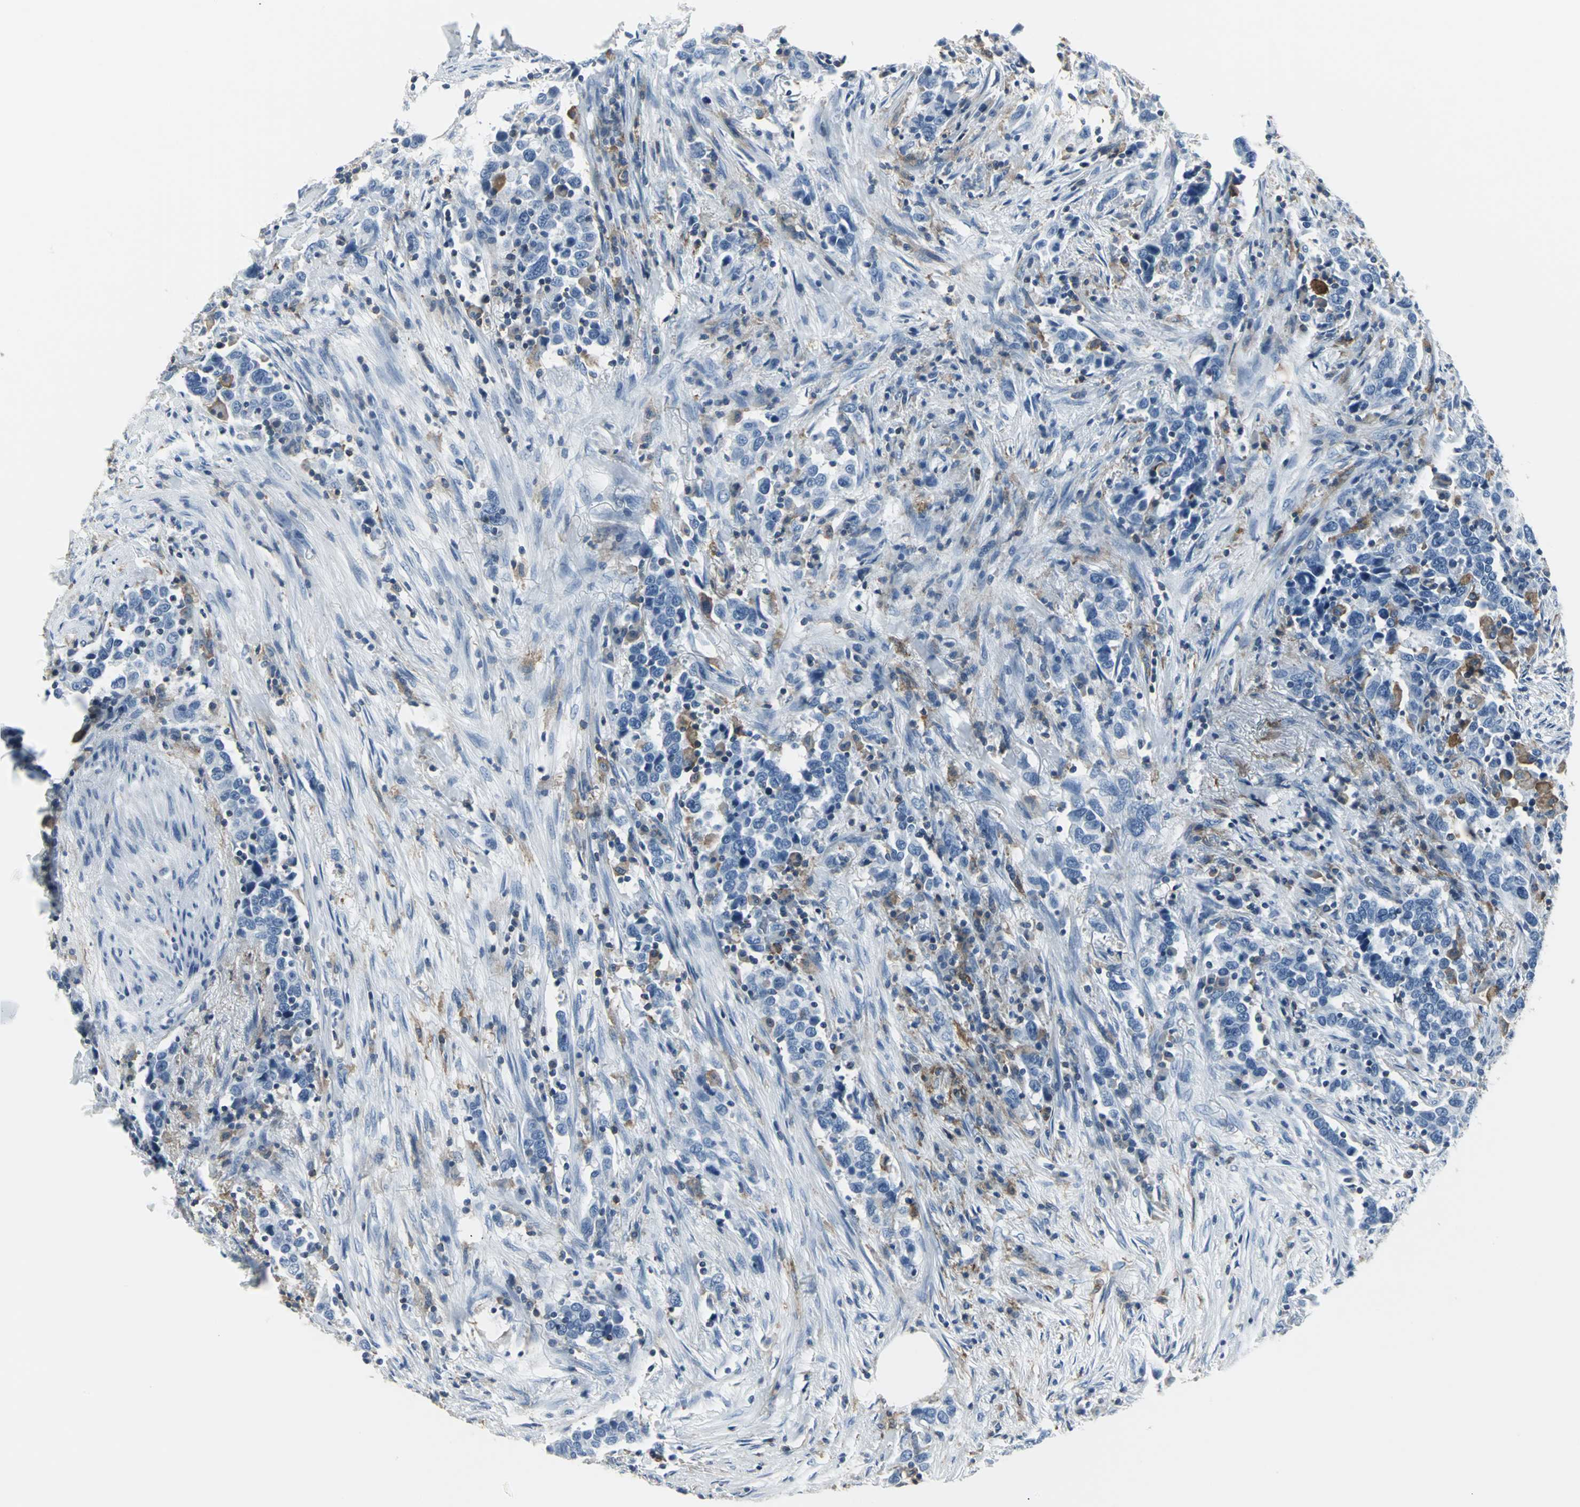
{"staining": {"intensity": "negative", "quantity": "none", "location": "none"}, "tissue": "urothelial cancer", "cell_type": "Tumor cells", "image_type": "cancer", "snomed": [{"axis": "morphology", "description": "Urothelial carcinoma, High grade"}, {"axis": "topography", "description": "Urinary bladder"}], "caption": "Immunohistochemical staining of human urothelial carcinoma (high-grade) displays no significant expression in tumor cells.", "gene": "IQGAP2", "patient": {"sex": "male", "age": 61}}